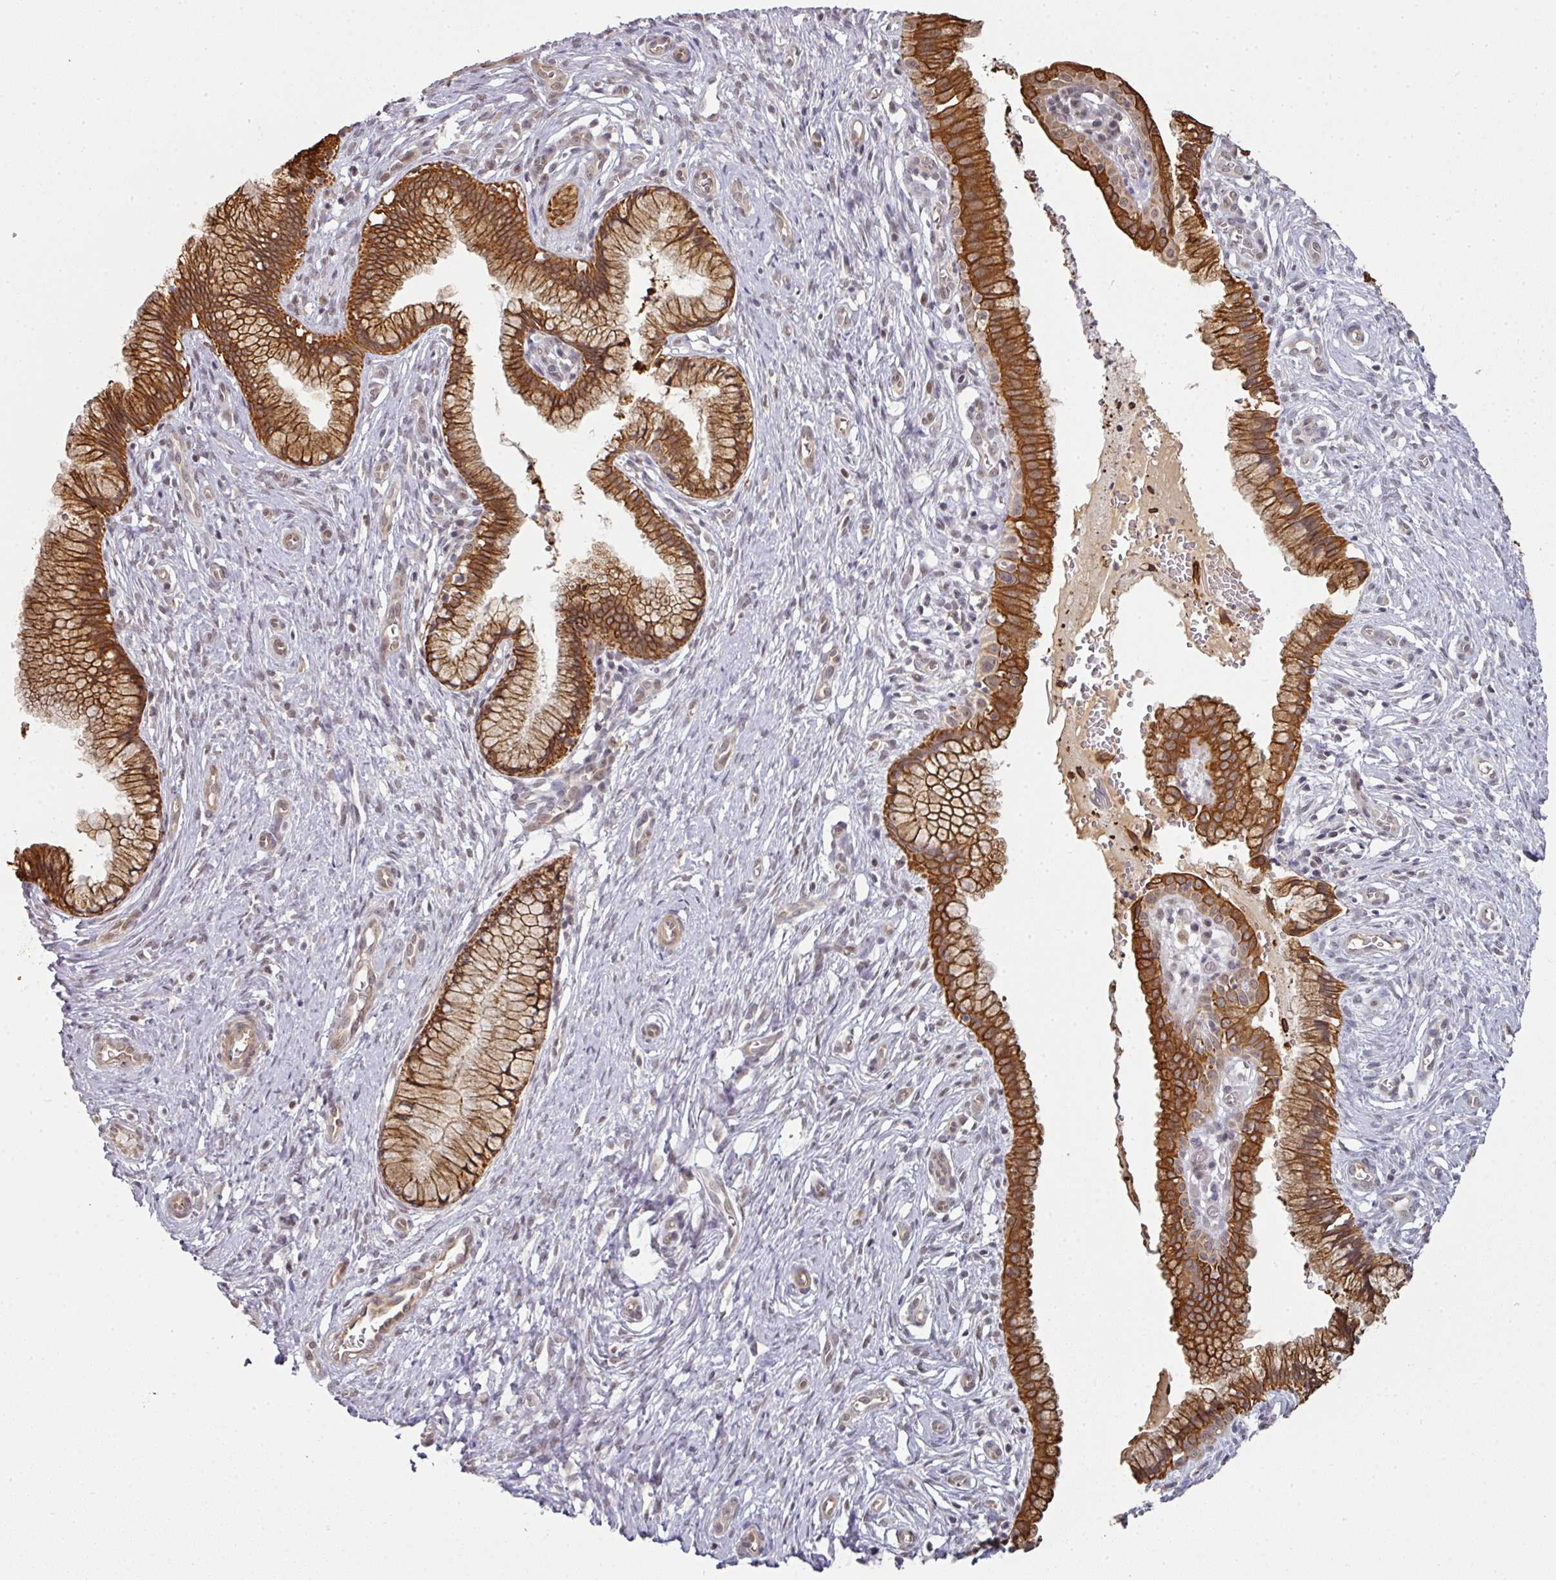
{"staining": {"intensity": "strong", "quantity": ">75%", "location": "cytoplasmic/membranous"}, "tissue": "cervix", "cell_type": "Glandular cells", "image_type": "normal", "snomed": [{"axis": "morphology", "description": "Normal tissue, NOS"}, {"axis": "topography", "description": "Cervix"}], "caption": "DAB (3,3'-diaminobenzidine) immunohistochemical staining of benign cervix exhibits strong cytoplasmic/membranous protein expression in about >75% of glandular cells. The protein is stained brown, and the nuclei are stained in blue (DAB (3,3'-diaminobenzidine) IHC with brightfield microscopy, high magnification).", "gene": "GTF2H3", "patient": {"sex": "female", "age": 36}}